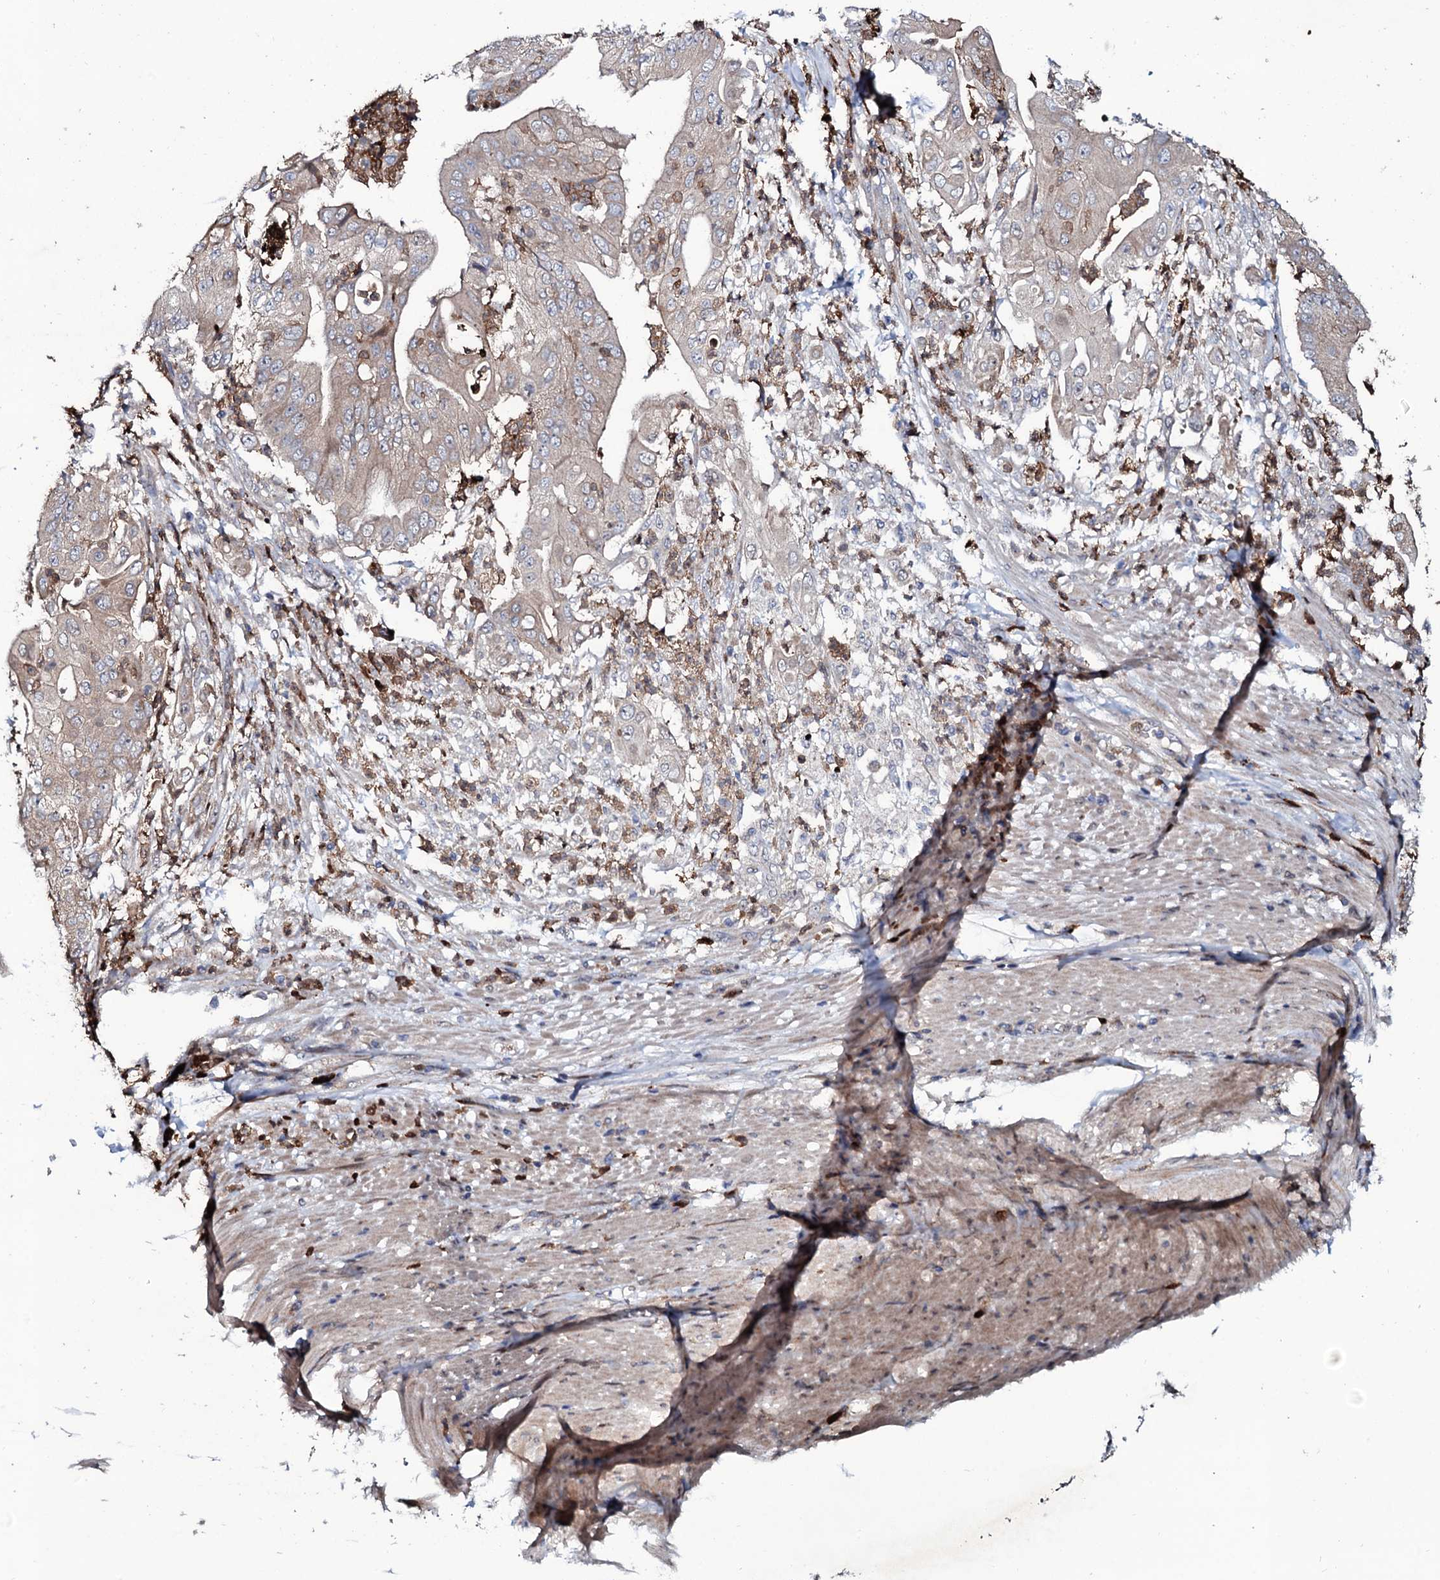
{"staining": {"intensity": "weak", "quantity": "<25%", "location": "cytoplasmic/membranous"}, "tissue": "pancreatic cancer", "cell_type": "Tumor cells", "image_type": "cancer", "snomed": [{"axis": "morphology", "description": "Adenocarcinoma, NOS"}, {"axis": "topography", "description": "Pancreas"}], "caption": "IHC histopathology image of neoplastic tissue: adenocarcinoma (pancreatic) stained with DAB (3,3'-diaminobenzidine) exhibits no significant protein staining in tumor cells. (Brightfield microscopy of DAB immunohistochemistry (IHC) at high magnification).", "gene": "COG6", "patient": {"sex": "female", "age": 77}}